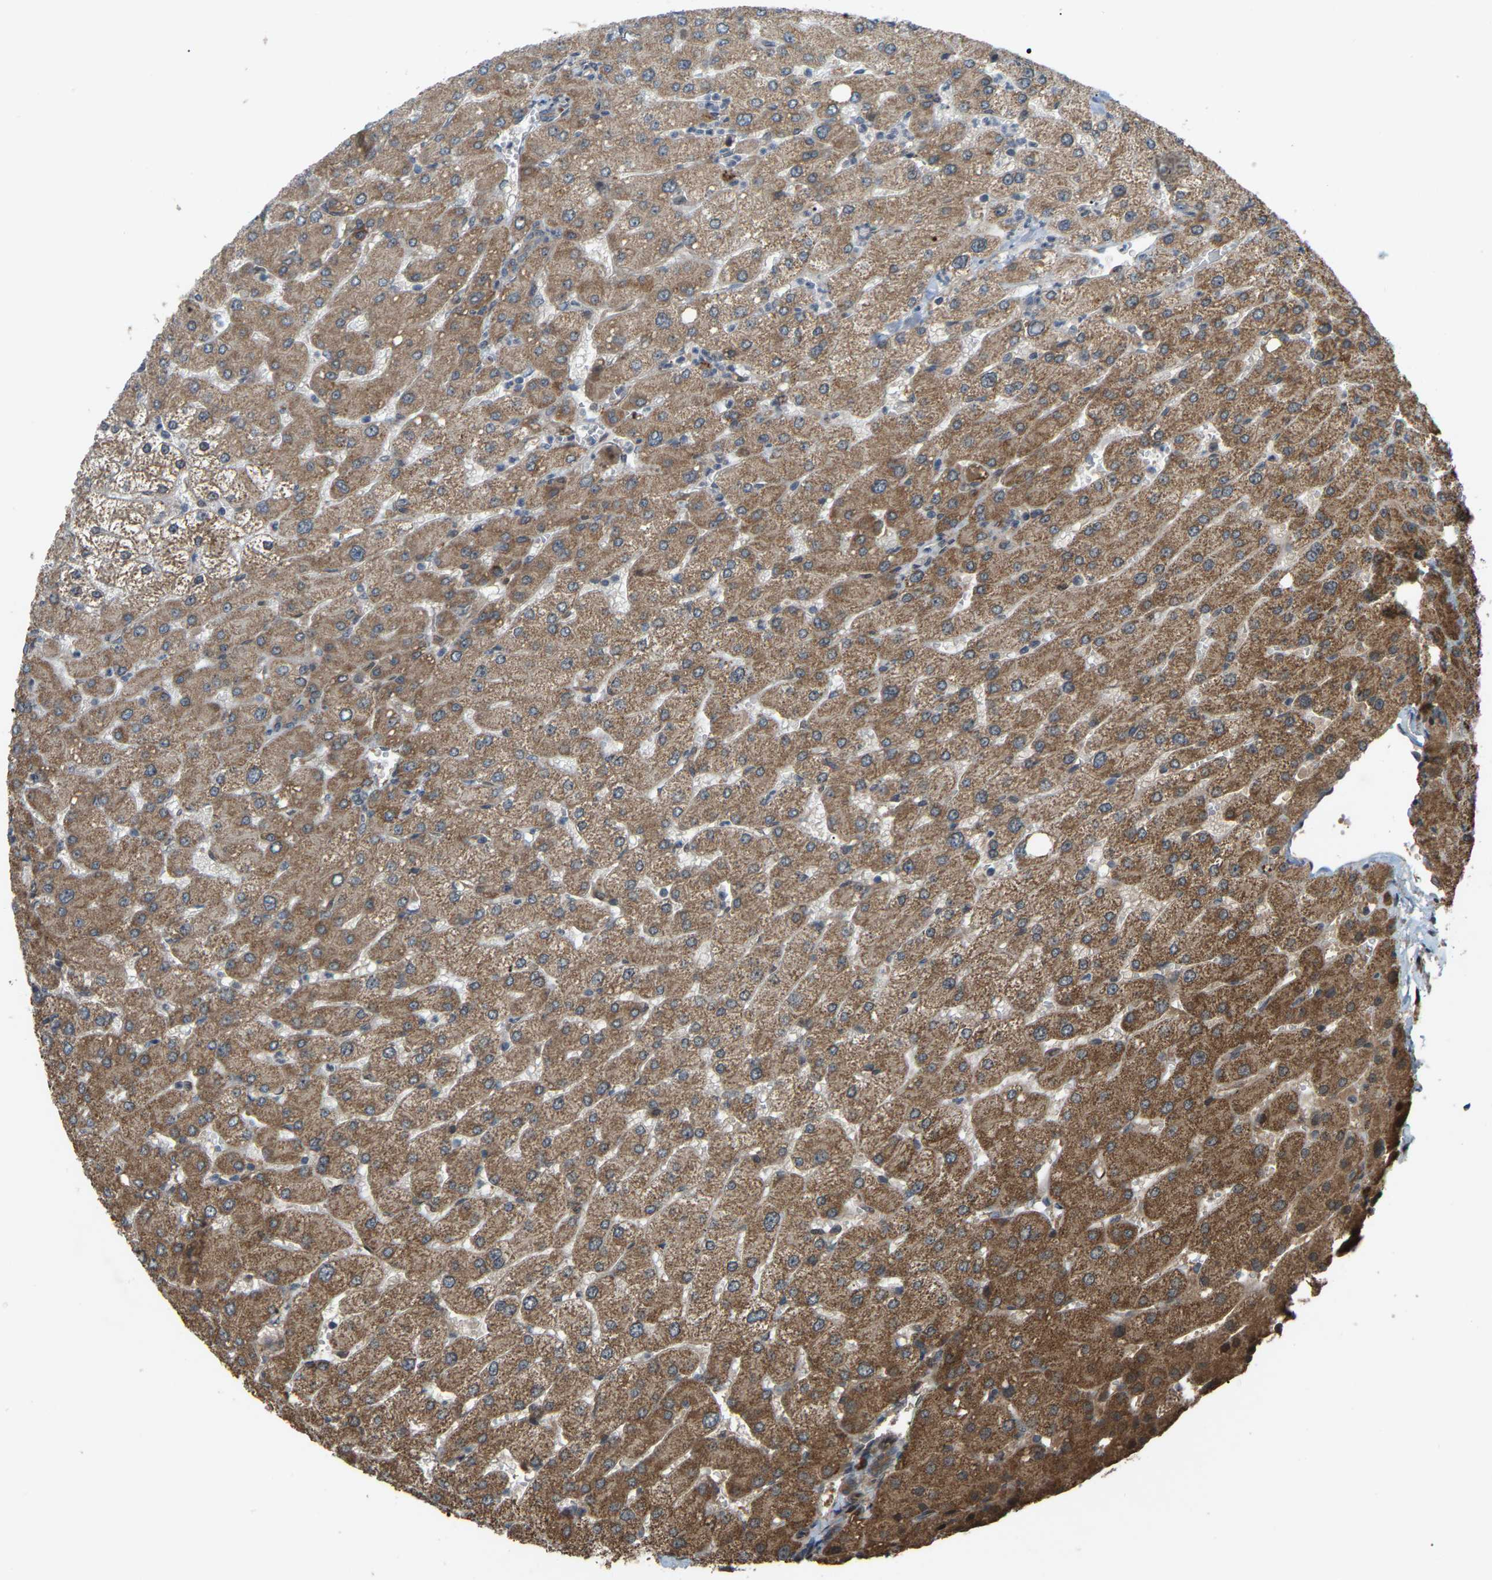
{"staining": {"intensity": "weak", "quantity": ">75%", "location": "cytoplasmic/membranous"}, "tissue": "liver", "cell_type": "Cholangiocytes", "image_type": "normal", "snomed": [{"axis": "morphology", "description": "Normal tissue, NOS"}, {"axis": "topography", "description": "Liver"}], "caption": "Human liver stained with a brown dye displays weak cytoplasmic/membranous positive positivity in approximately >75% of cholangiocytes.", "gene": "CROT", "patient": {"sex": "male", "age": 55}}